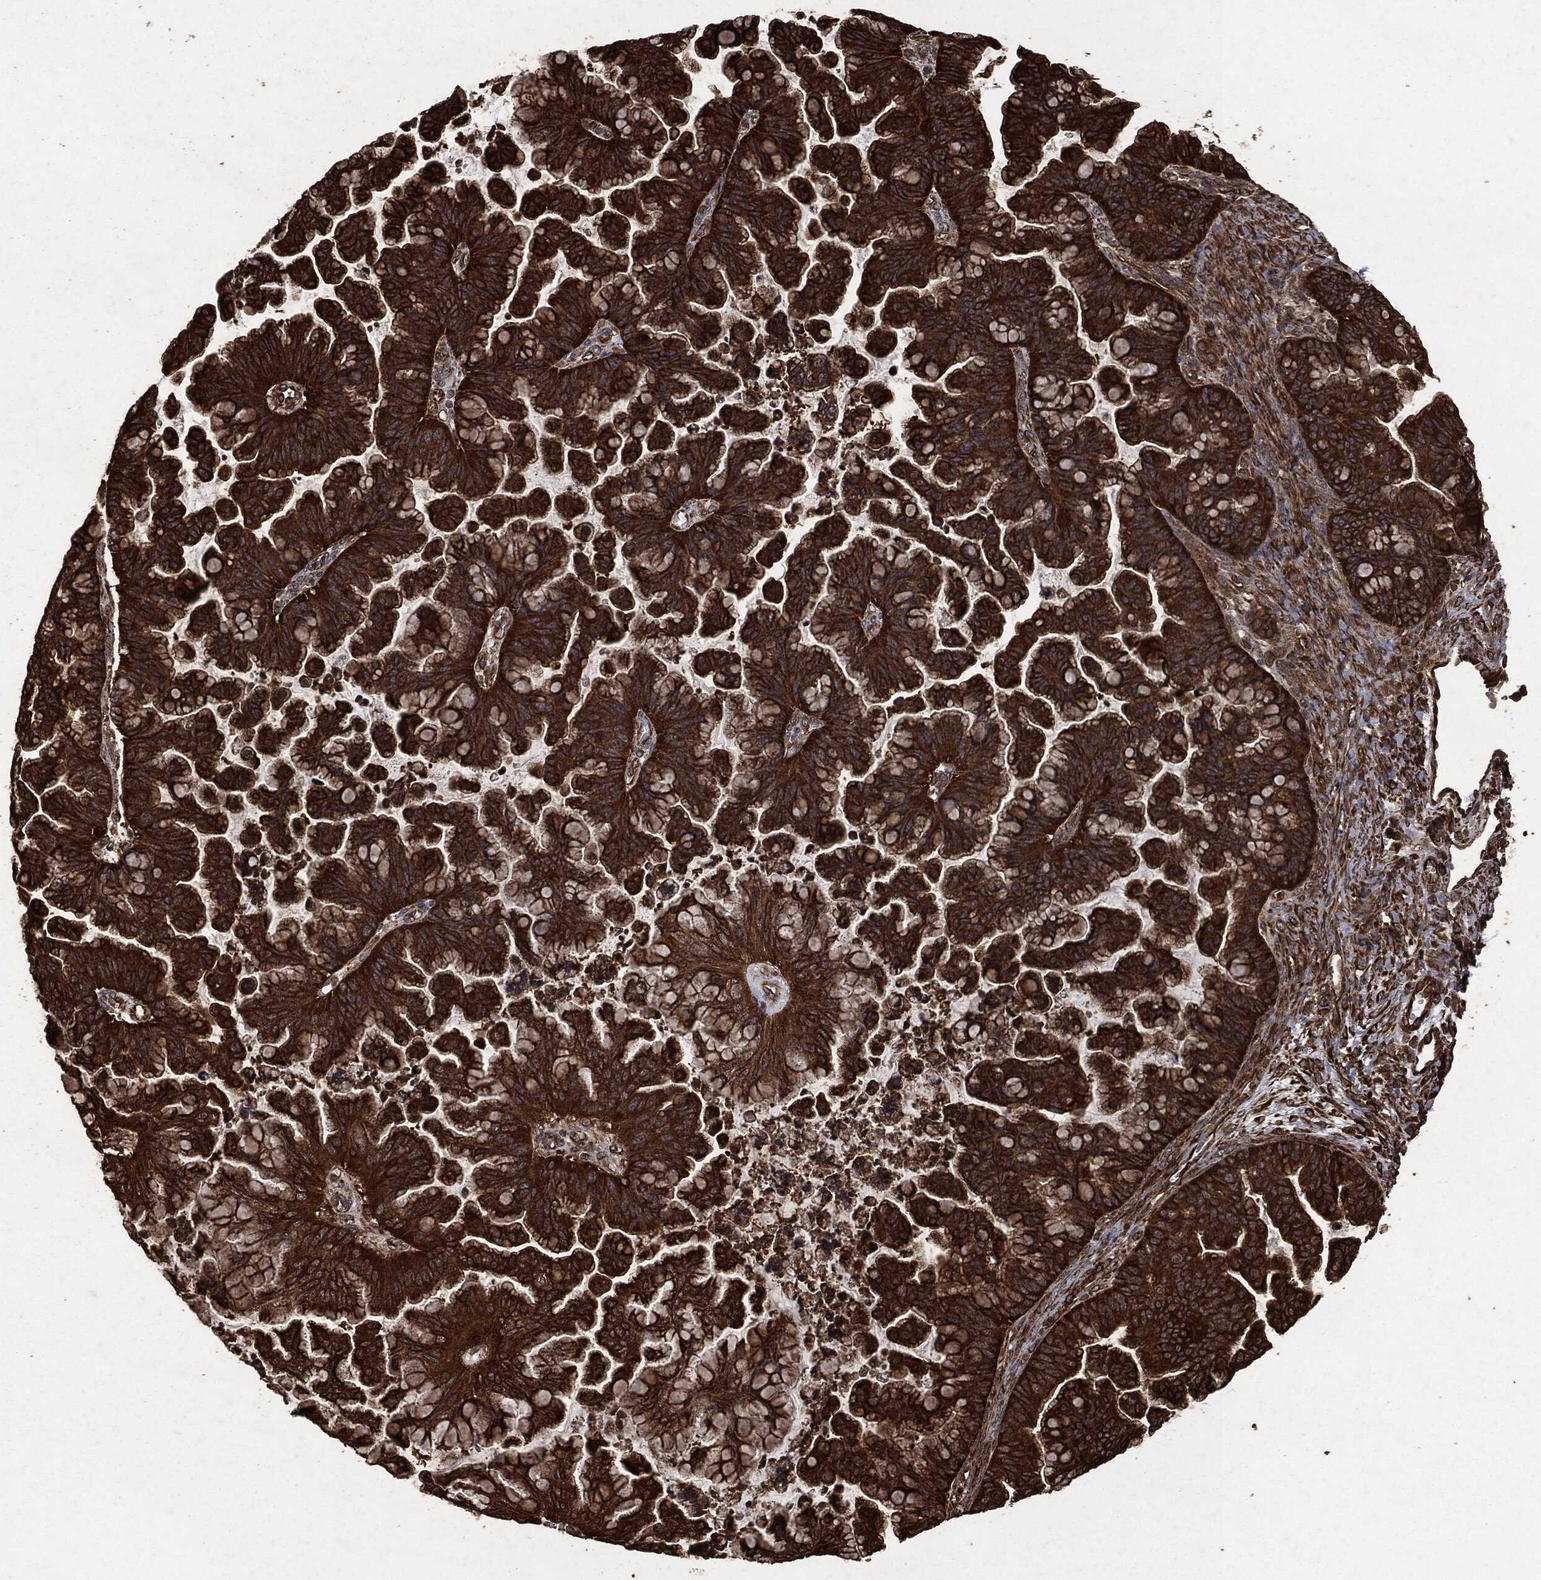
{"staining": {"intensity": "strong", "quantity": ">75%", "location": "cytoplasmic/membranous"}, "tissue": "ovarian cancer", "cell_type": "Tumor cells", "image_type": "cancer", "snomed": [{"axis": "morphology", "description": "Cystadenocarcinoma, mucinous, NOS"}, {"axis": "topography", "description": "Ovary"}], "caption": "The image exhibits a brown stain indicating the presence of a protein in the cytoplasmic/membranous of tumor cells in ovarian mucinous cystadenocarcinoma. Nuclei are stained in blue.", "gene": "HRAS", "patient": {"sex": "female", "age": 67}}